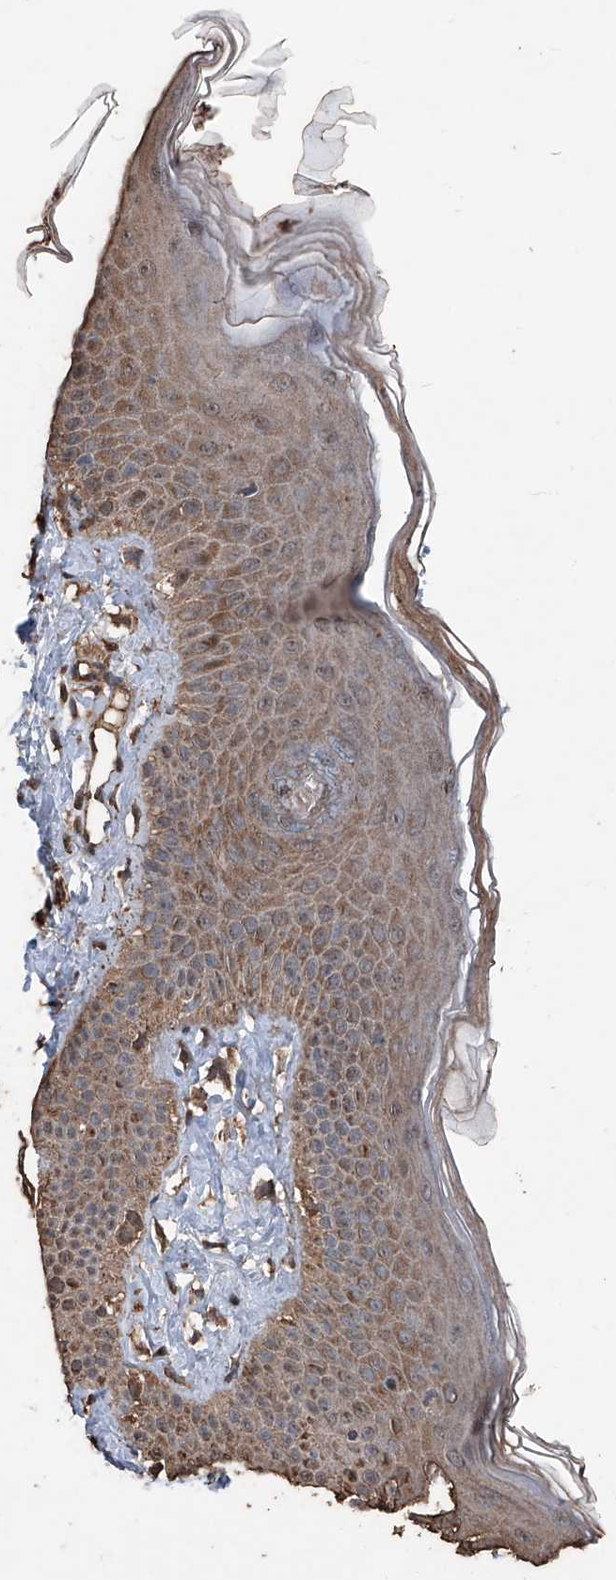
{"staining": {"intensity": "moderate", "quantity": ">75%", "location": "cytoplasmic/membranous"}, "tissue": "skin", "cell_type": "Fibroblasts", "image_type": "normal", "snomed": [{"axis": "morphology", "description": "Normal tissue, NOS"}, {"axis": "topography", "description": "Skin"}], "caption": "Immunohistochemistry (IHC) (DAB) staining of unremarkable skin exhibits moderate cytoplasmic/membranous protein expression in about >75% of fibroblasts. (Brightfield microscopy of DAB IHC at high magnification).", "gene": "STARD7", "patient": {"sex": "male", "age": 52}}